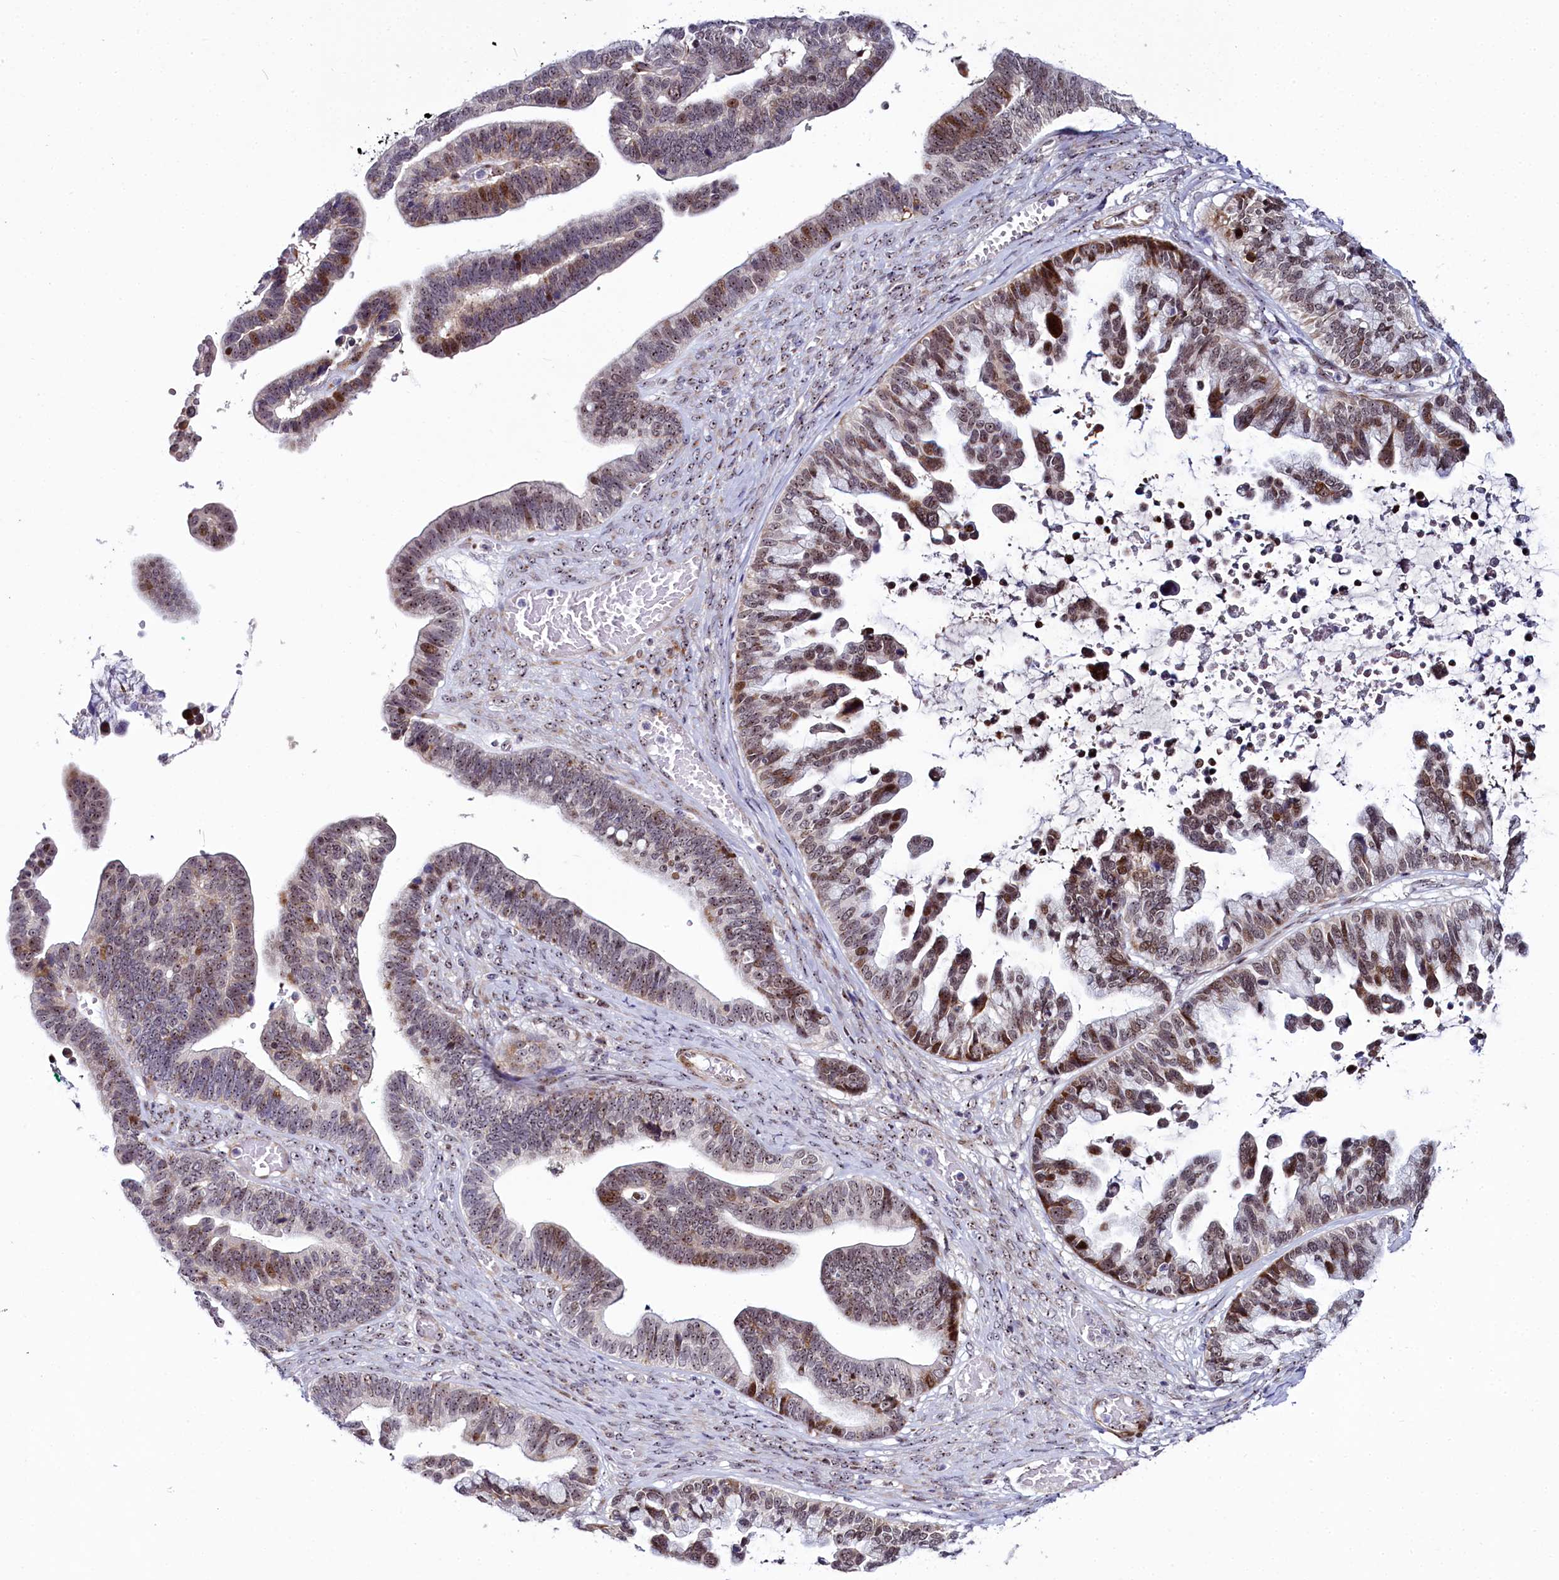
{"staining": {"intensity": "moderate", "quantity": "25%-75%", "location": "nuclear"}, "tissue": "ovarian cancer", "cell_type": "Tumor cells", "image_type": "cancer", "snomed": [{"axis": "morphology", "description": "Cystadenocarcinoma, serous, NOS"}, {"axis": "topography", "description": "Ovary"}], "caption": "High-magnification brightfield microscopy of ovarian serous cystadenocarcinoma stained with DAB (3,3'-diaminobenzidine) (brown) and counterstained with hematoxylin (blue). tumor cells exhibit moderate nuclear positivity is identified in about25%-75% of cells.", "gene": "TCOF1", "patient": {"sex": "female", "age": 56}}